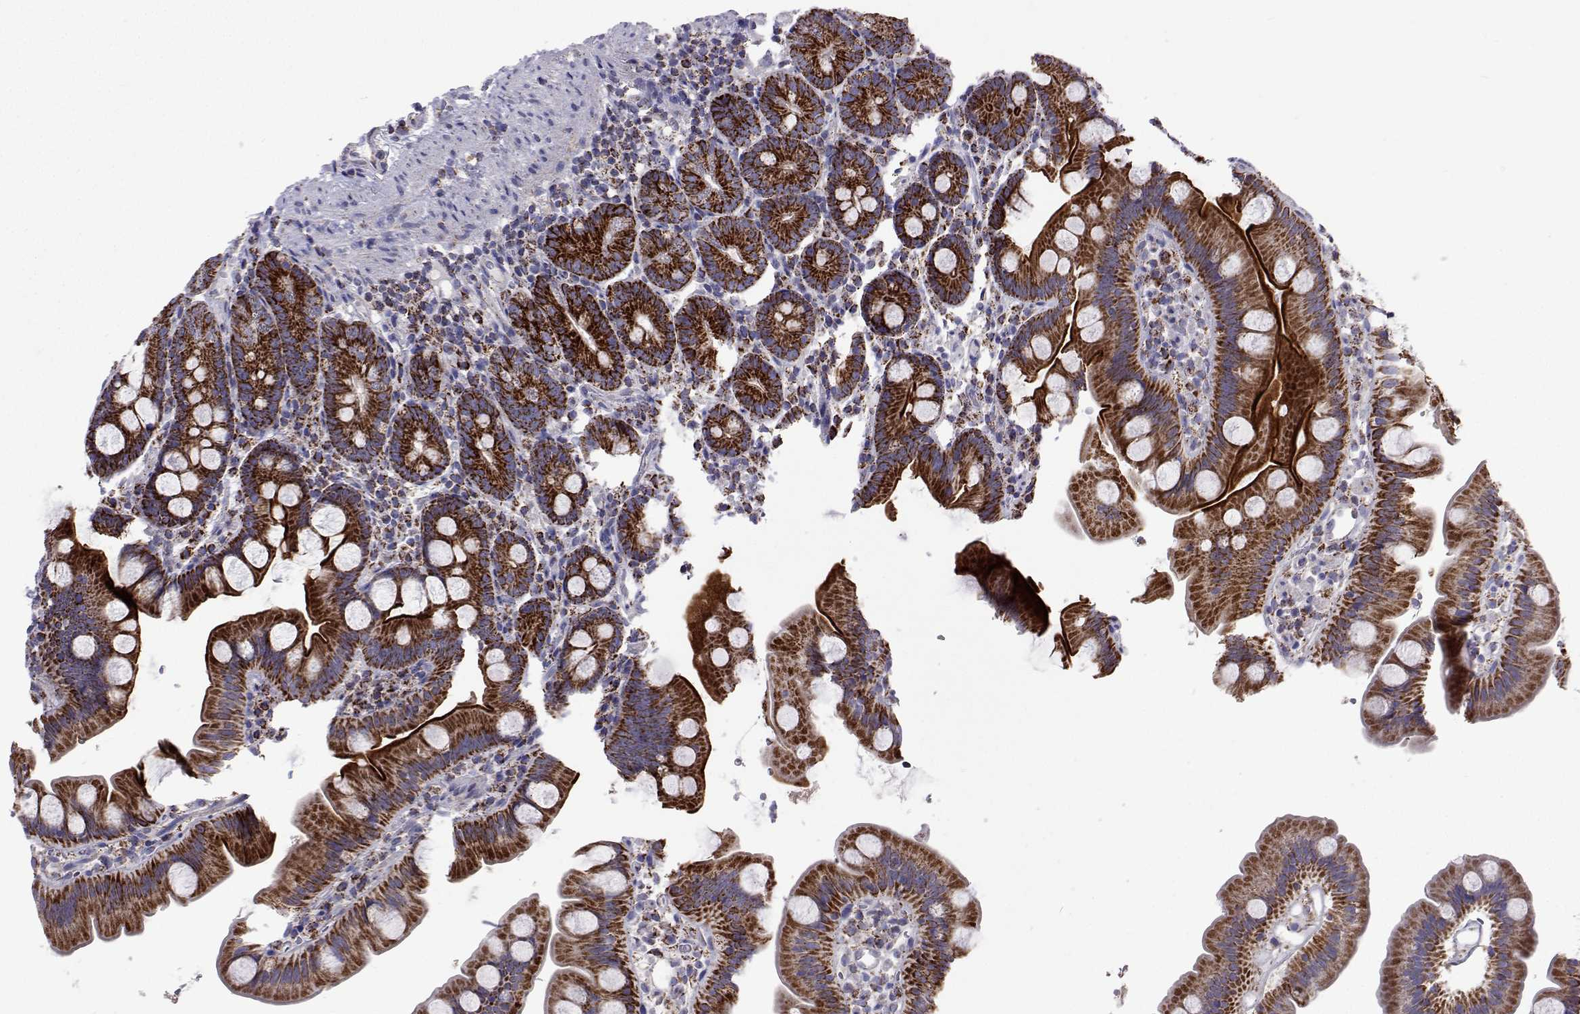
{"staining": {"intensity": "strong", "quantity": ">75%", "location": "cytoplasmic/membranous"}, "tissue": "small intestine", "cell_type": "Glandular cells", "image_type": "normal", "snomed": [{"axis": "morphology", "description": "Normal tissue, NOS"}, {"axis": "topography", "description": "Small intestine"}], "caption": "IHC (DAB) staining of benign human small intestine demonstrates strong cytoplasmic/membranous protein positivity in about >75% of glandular cells.", "gene": "MCCC2", "patient": {"sex": "female", "age": 68}}